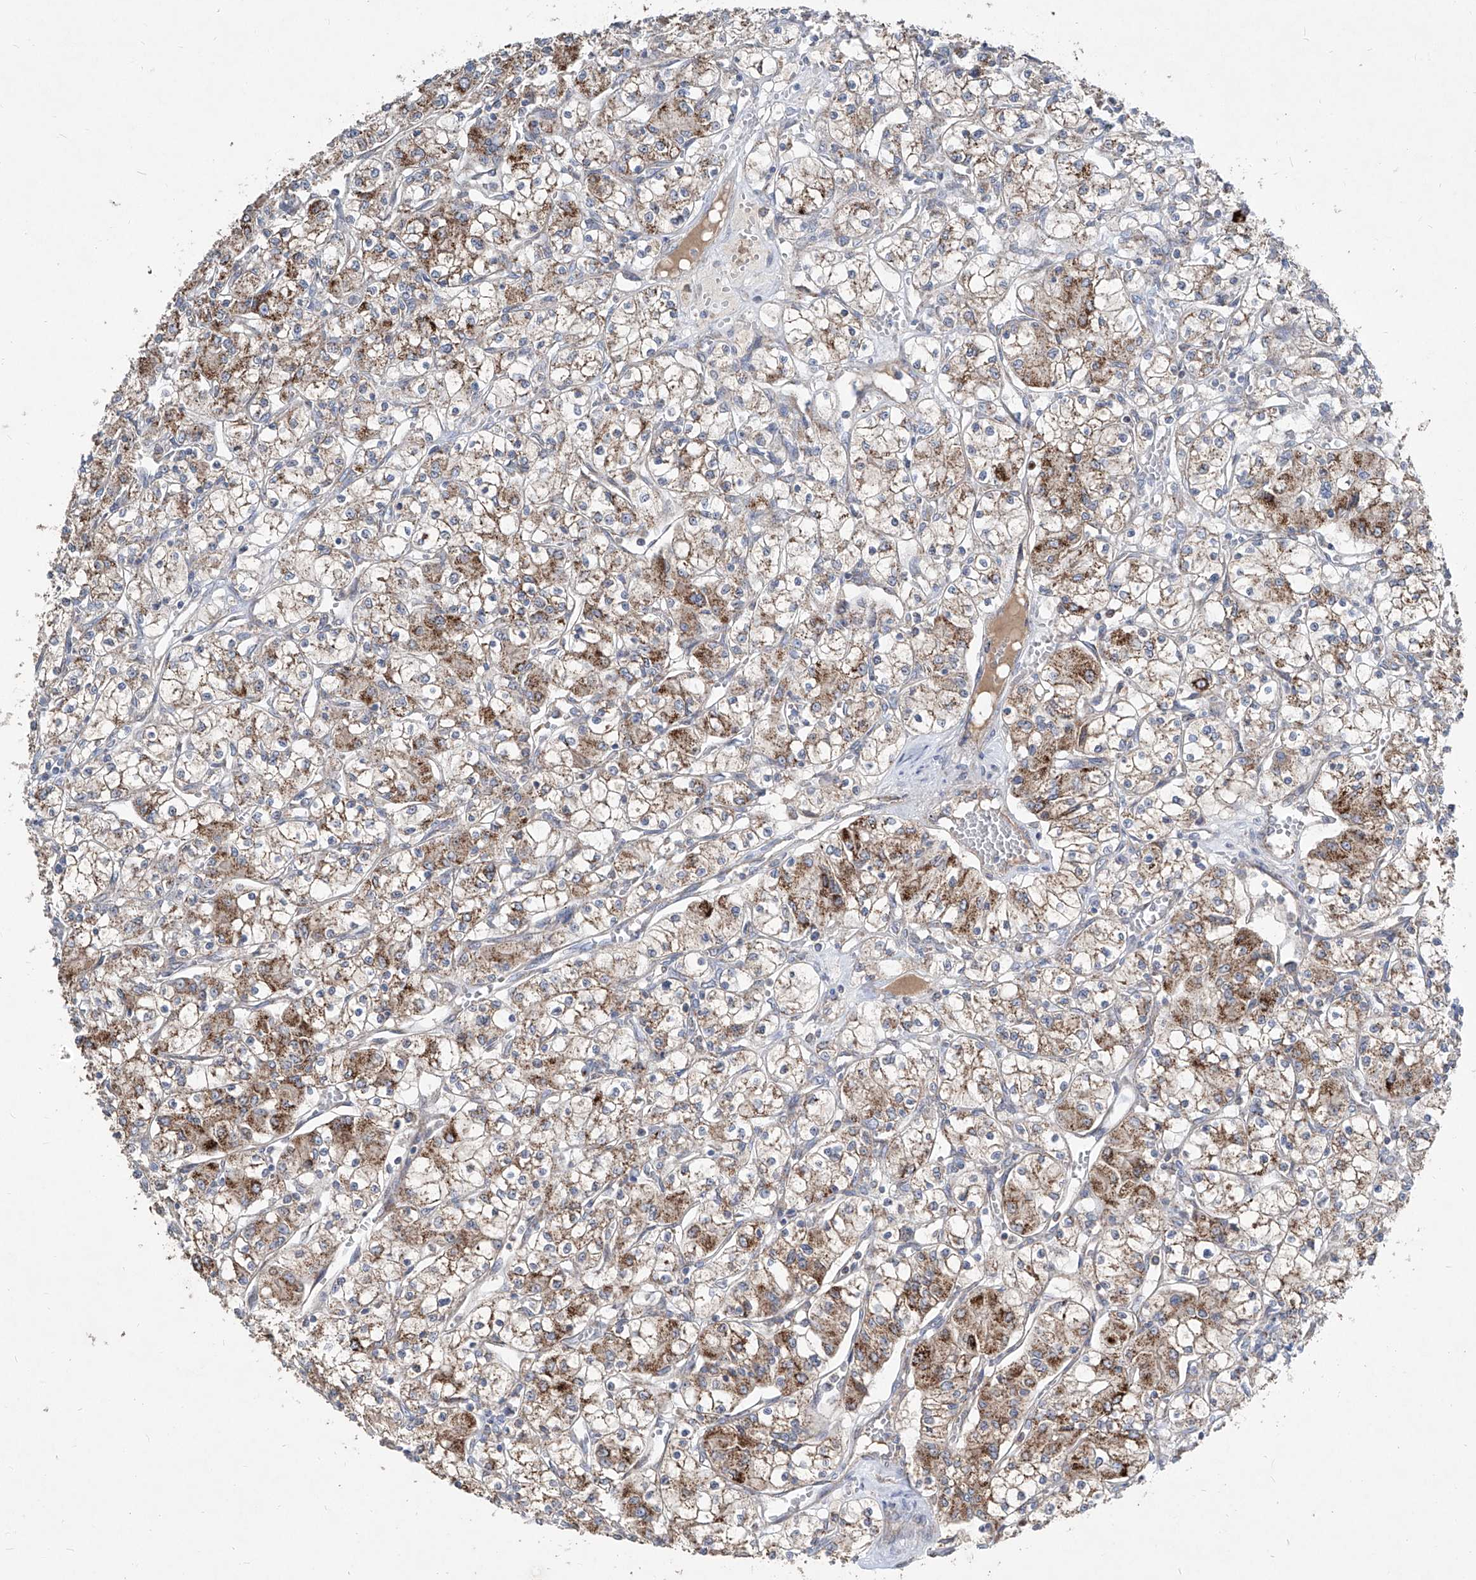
{"staining": {"intensity": "strong", "quantity": "25%-75%", "location": "cytoplasmic/membranous"}, "tissue": "renal cancer", "cell_type": "Tumor cells", "image_type": "cancer", "snomed": [{"axis": "morphology", "description": "Adenocarcinoma, NOS"}, {"axis": "topography", "description": "Kidney"}], "caption": "A high amount of strong cytoplasmic/membranous staining is appreciated in approximately 25%-75% of tumor cells in adenocarcinoma (renal) tissue. The protein is stained brown, and the nuclei are stained in blue (DAB (3,3'-diaminobenzidine) IHC with brightfield microscopy, high magnification).", "gene": "ABCD3", "patient": {"sex": "female", "age": 59}}